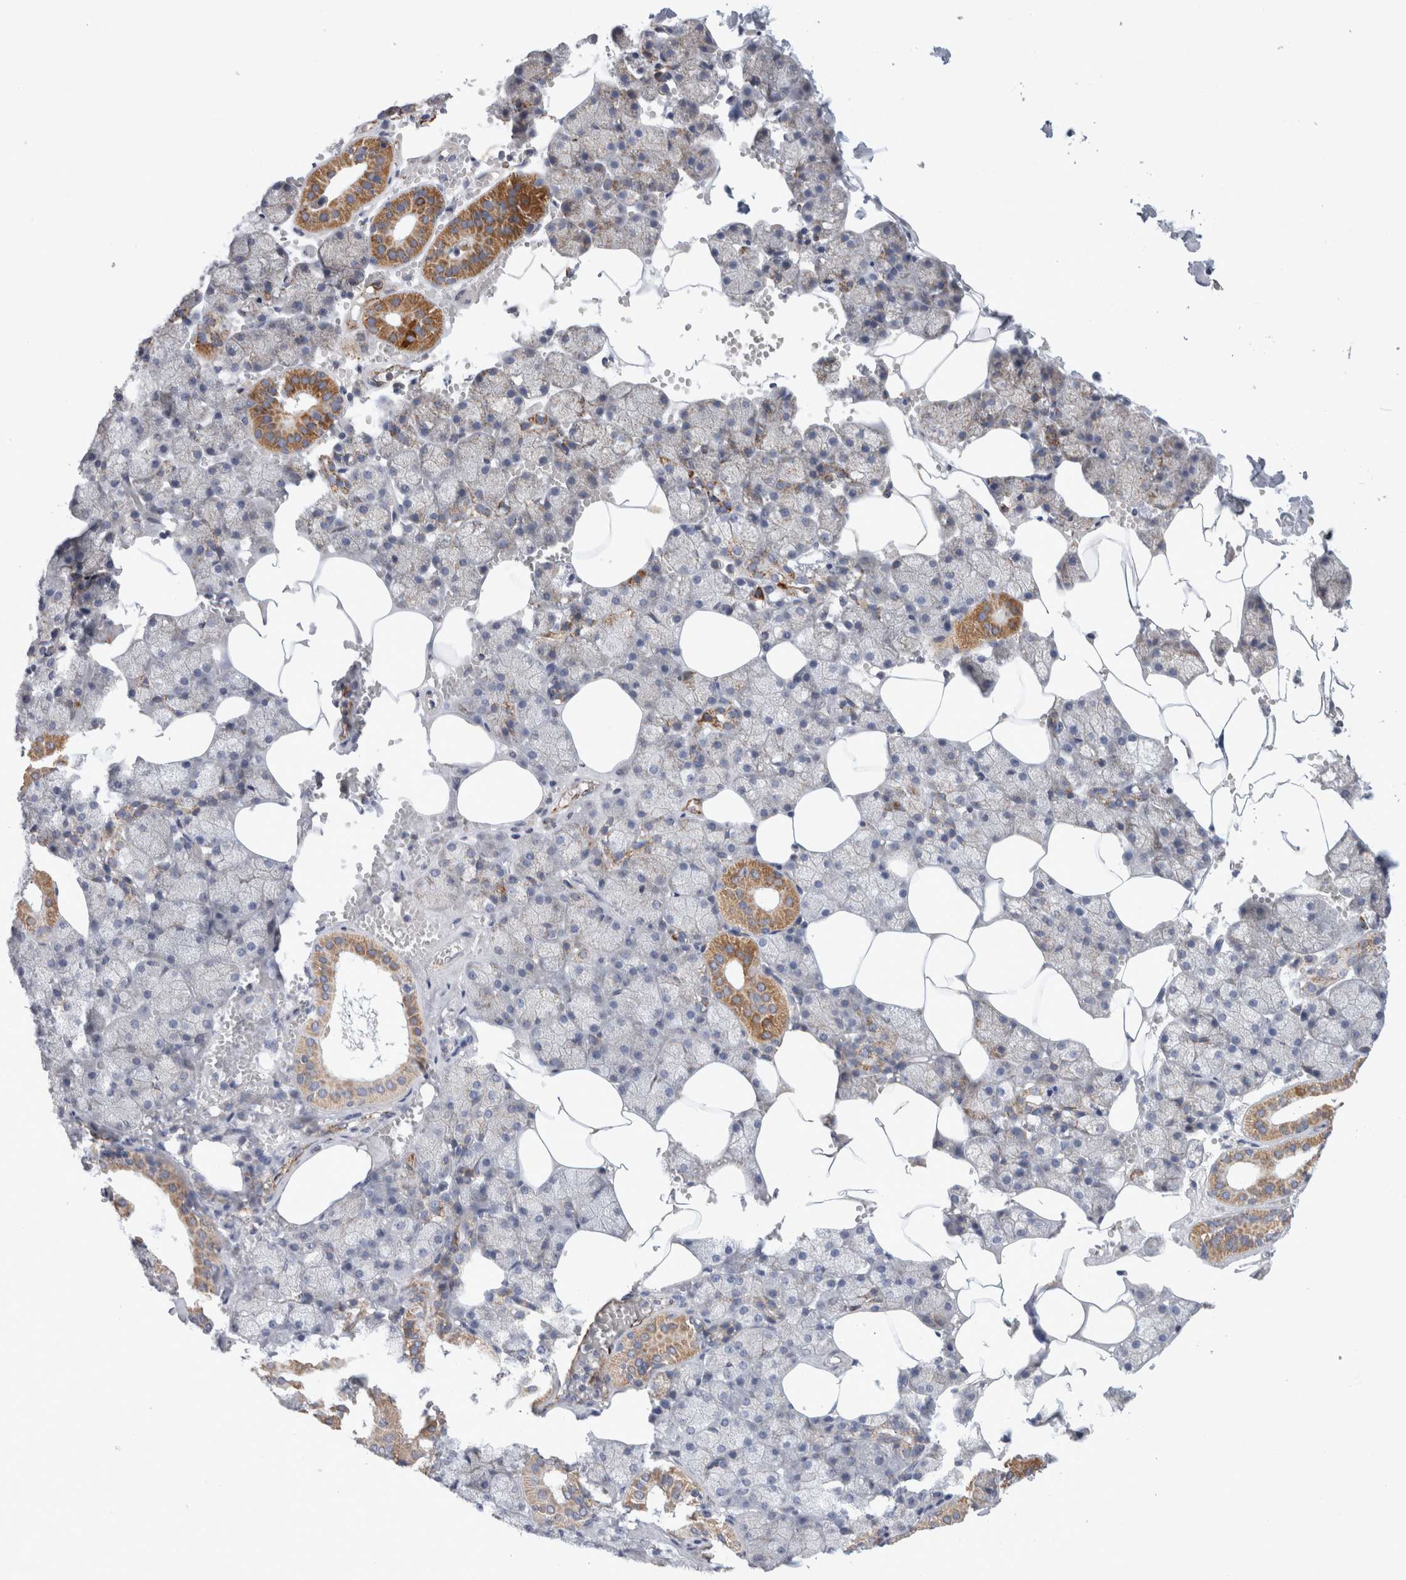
{"staining": {"intensity": "strong", "quantity": "<25%", "location": "cytoplasmic/membranous"}, "tissue": "salivary gland", "cell_type": "Glandular cells", "image_type": "normal", "snomed": [{"axis": "morphology", "description": "Normal tissue, NOS"}, {"axis": "topography", "description": "Salivary gland"}], "caption": "Protein expression by immunohistochemistry exhibits strong cytoplasmic/membranous expression in approximately <25% of glandular cells in unremarkable salivary gland.", "gene": "IARS2", "patient": {"sex": "male", "age": 62}}